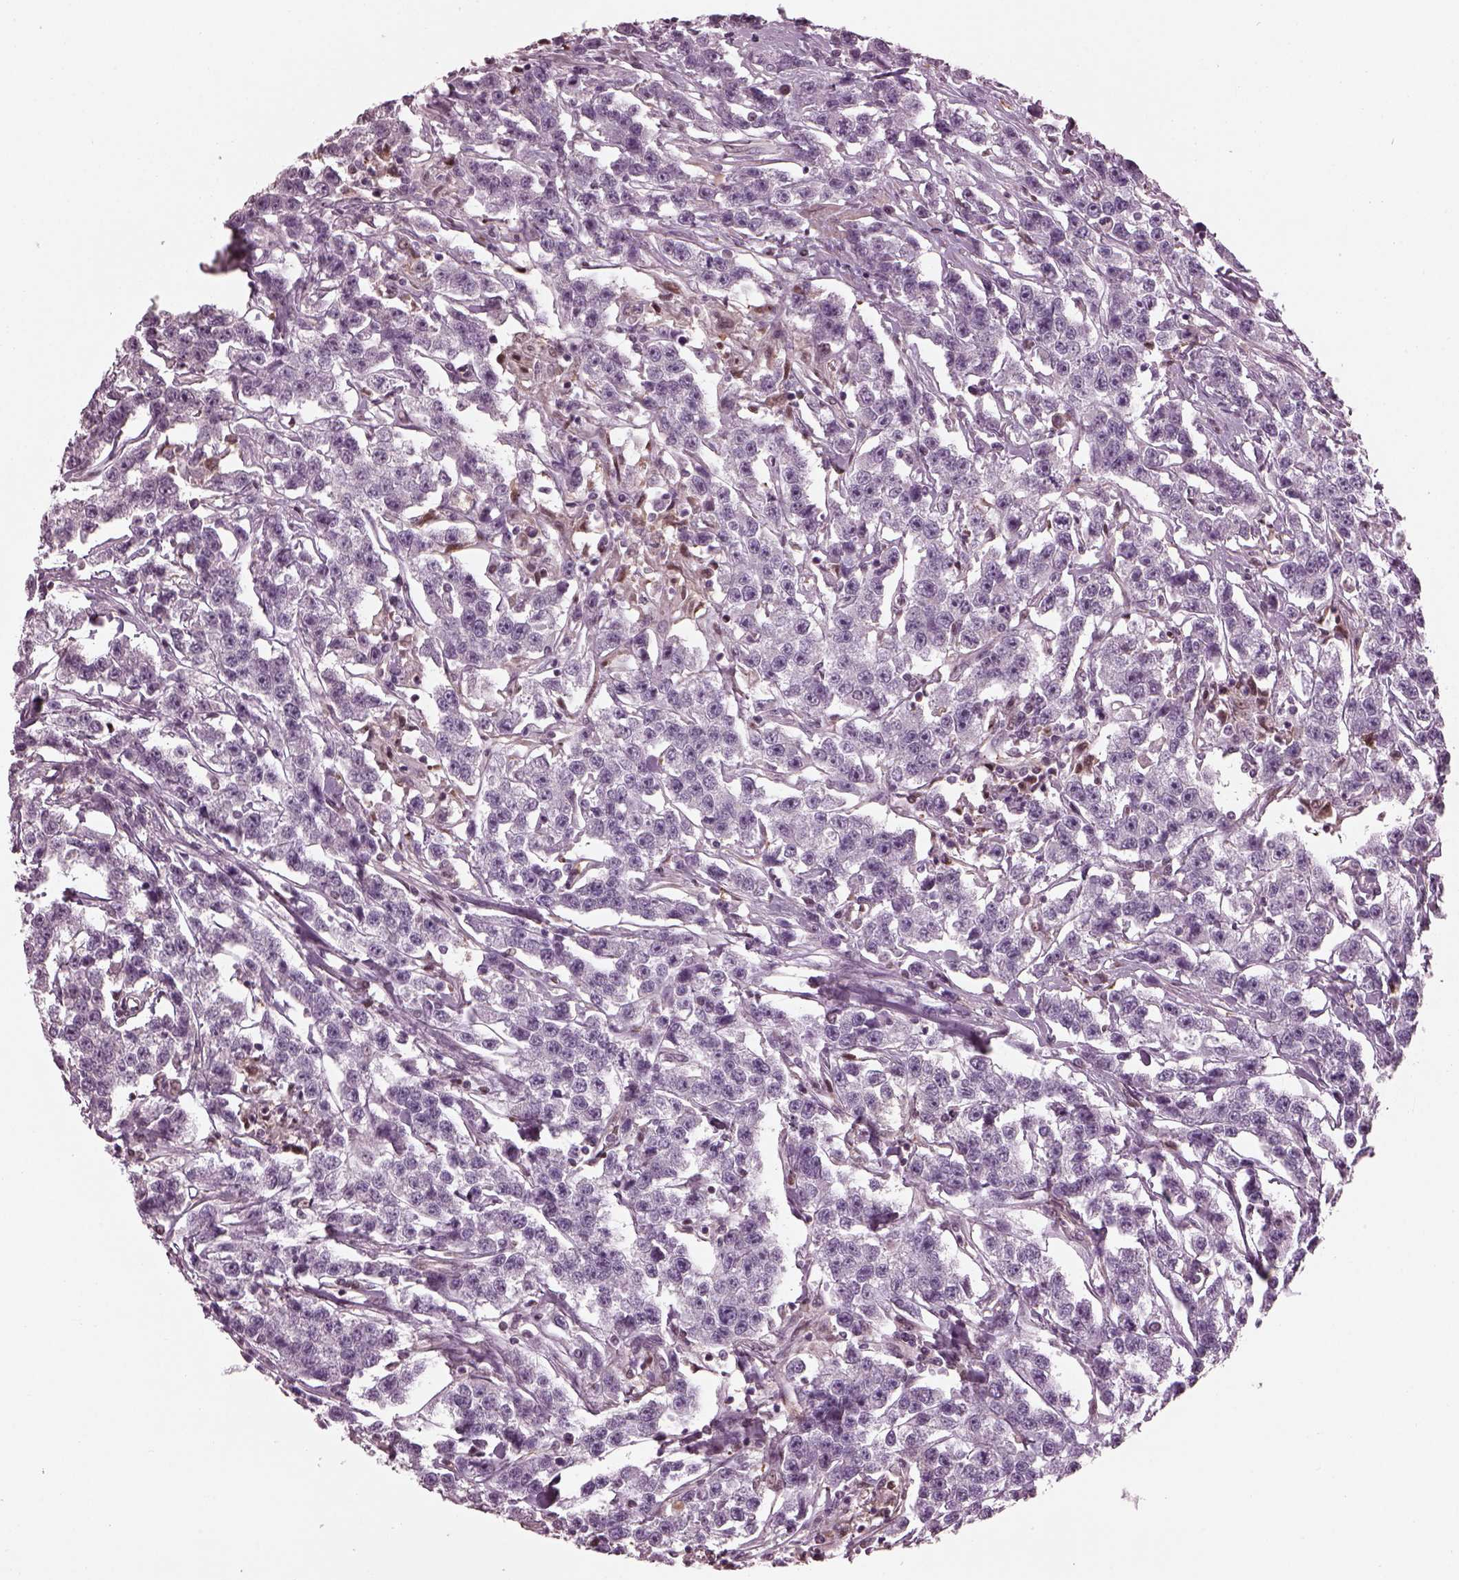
{"staining": {"intensity": "negative", "quantity": "none", "location": "none"}, "tissue": "testis cancer", "cell_type": "Tumor cells", "image_type": "cancer", "snomed": [{"axis": "morphology", "description": "Seminoma, NOS"}, {"axis": "topography", "description": "Testis"}], "caption": "This is an IHC histopathology image of seminoma (testis). There is no expression in tumor cells.", "gene": "BFSP1", "patient": {"sex": "male", "age": 59}}